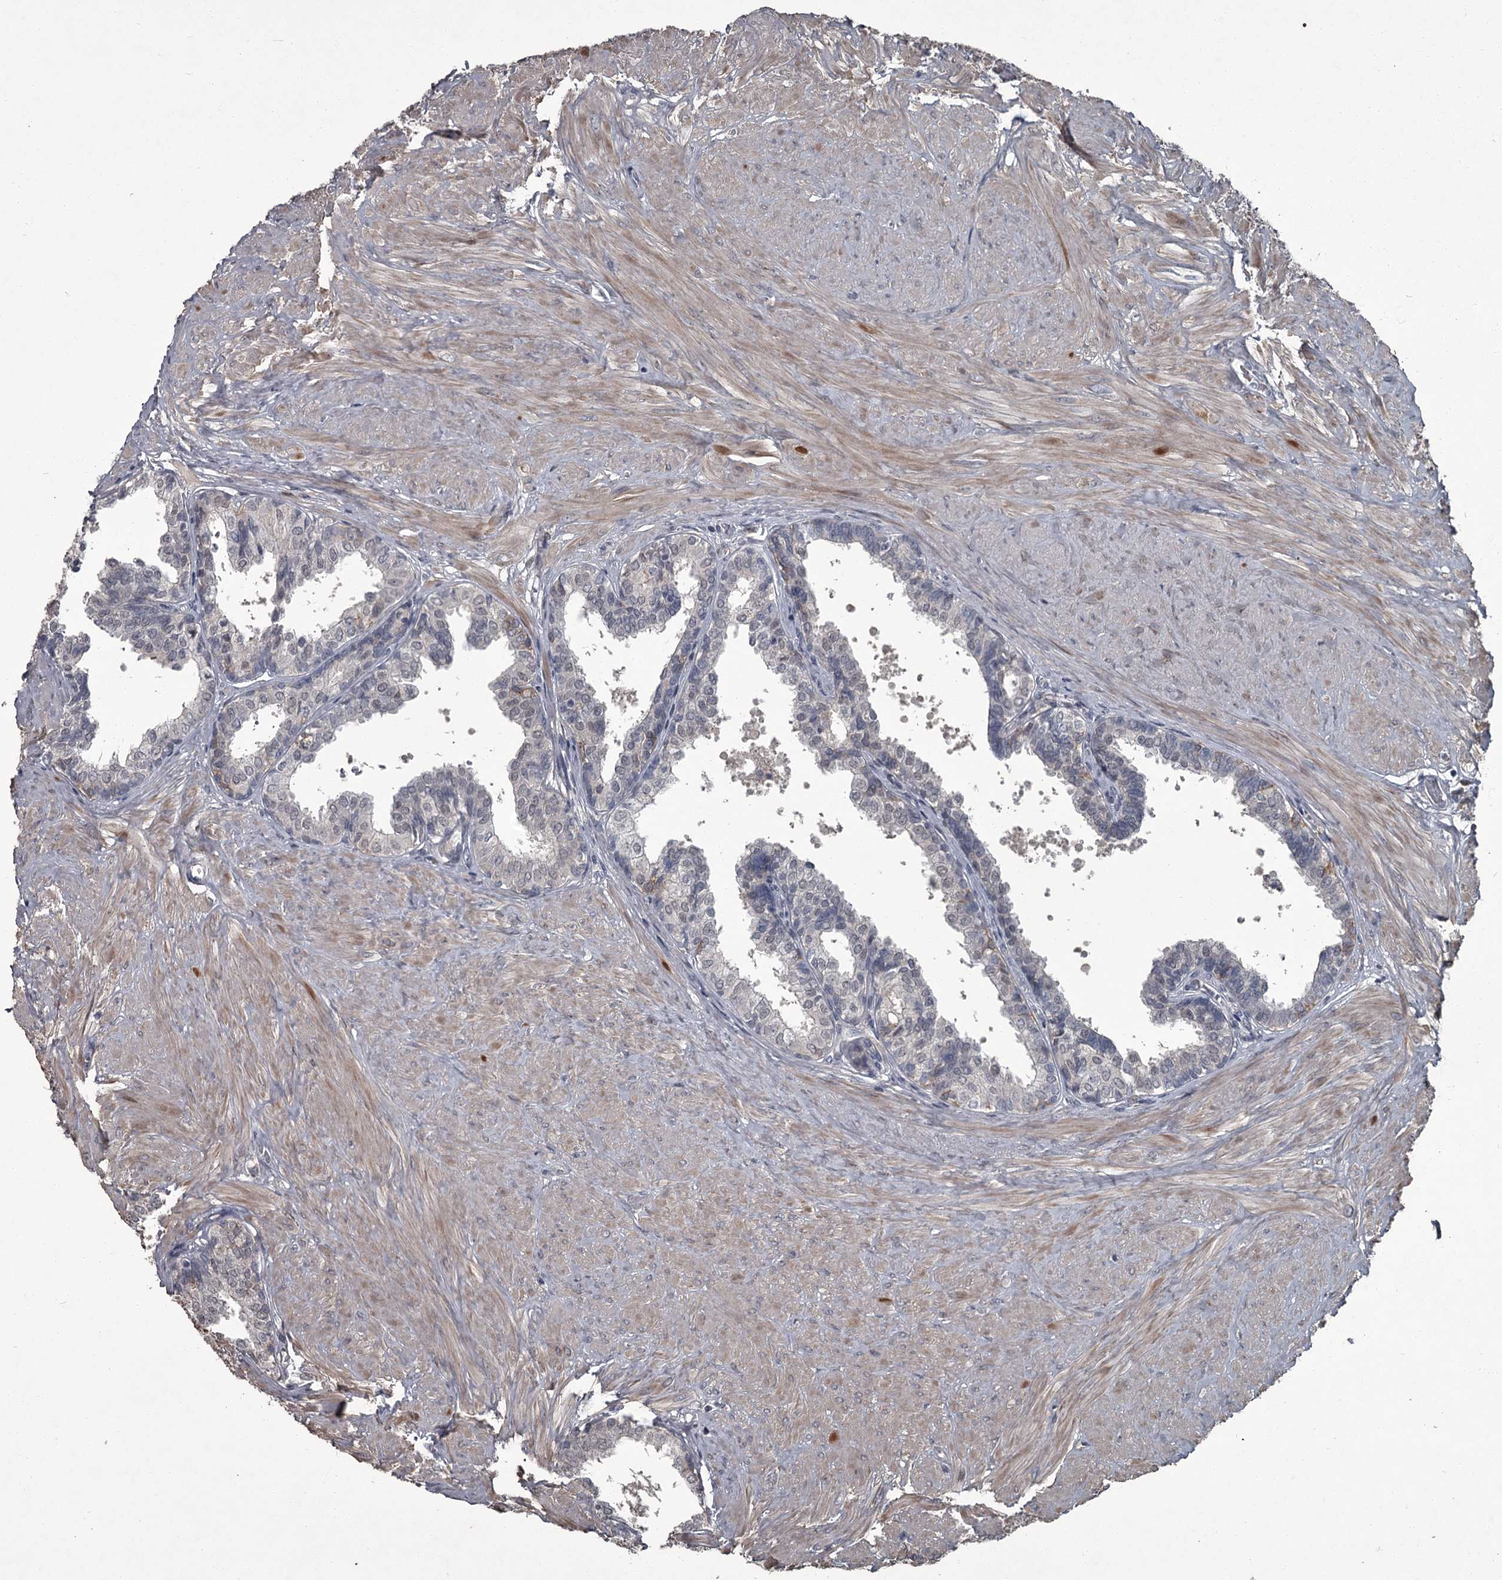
{"staining": {"intensity": "negative", "quantity": "none", "location": "none"}, "tissue": "prostate", "cell_type": "Glandular cells", "image_type": "normal", "snomed": [{"axis": "morphology", "description": "Normal tissue, NOS"}, {"axis": "topography", "description": "Prostate"}], "caption": "Immunohistochemistry of benign prostate shows no staining in glandular cells. Nuclei are stained in blue.", "gene": "FLVCR2", "patient": {"sex": "male", "age": 48}}